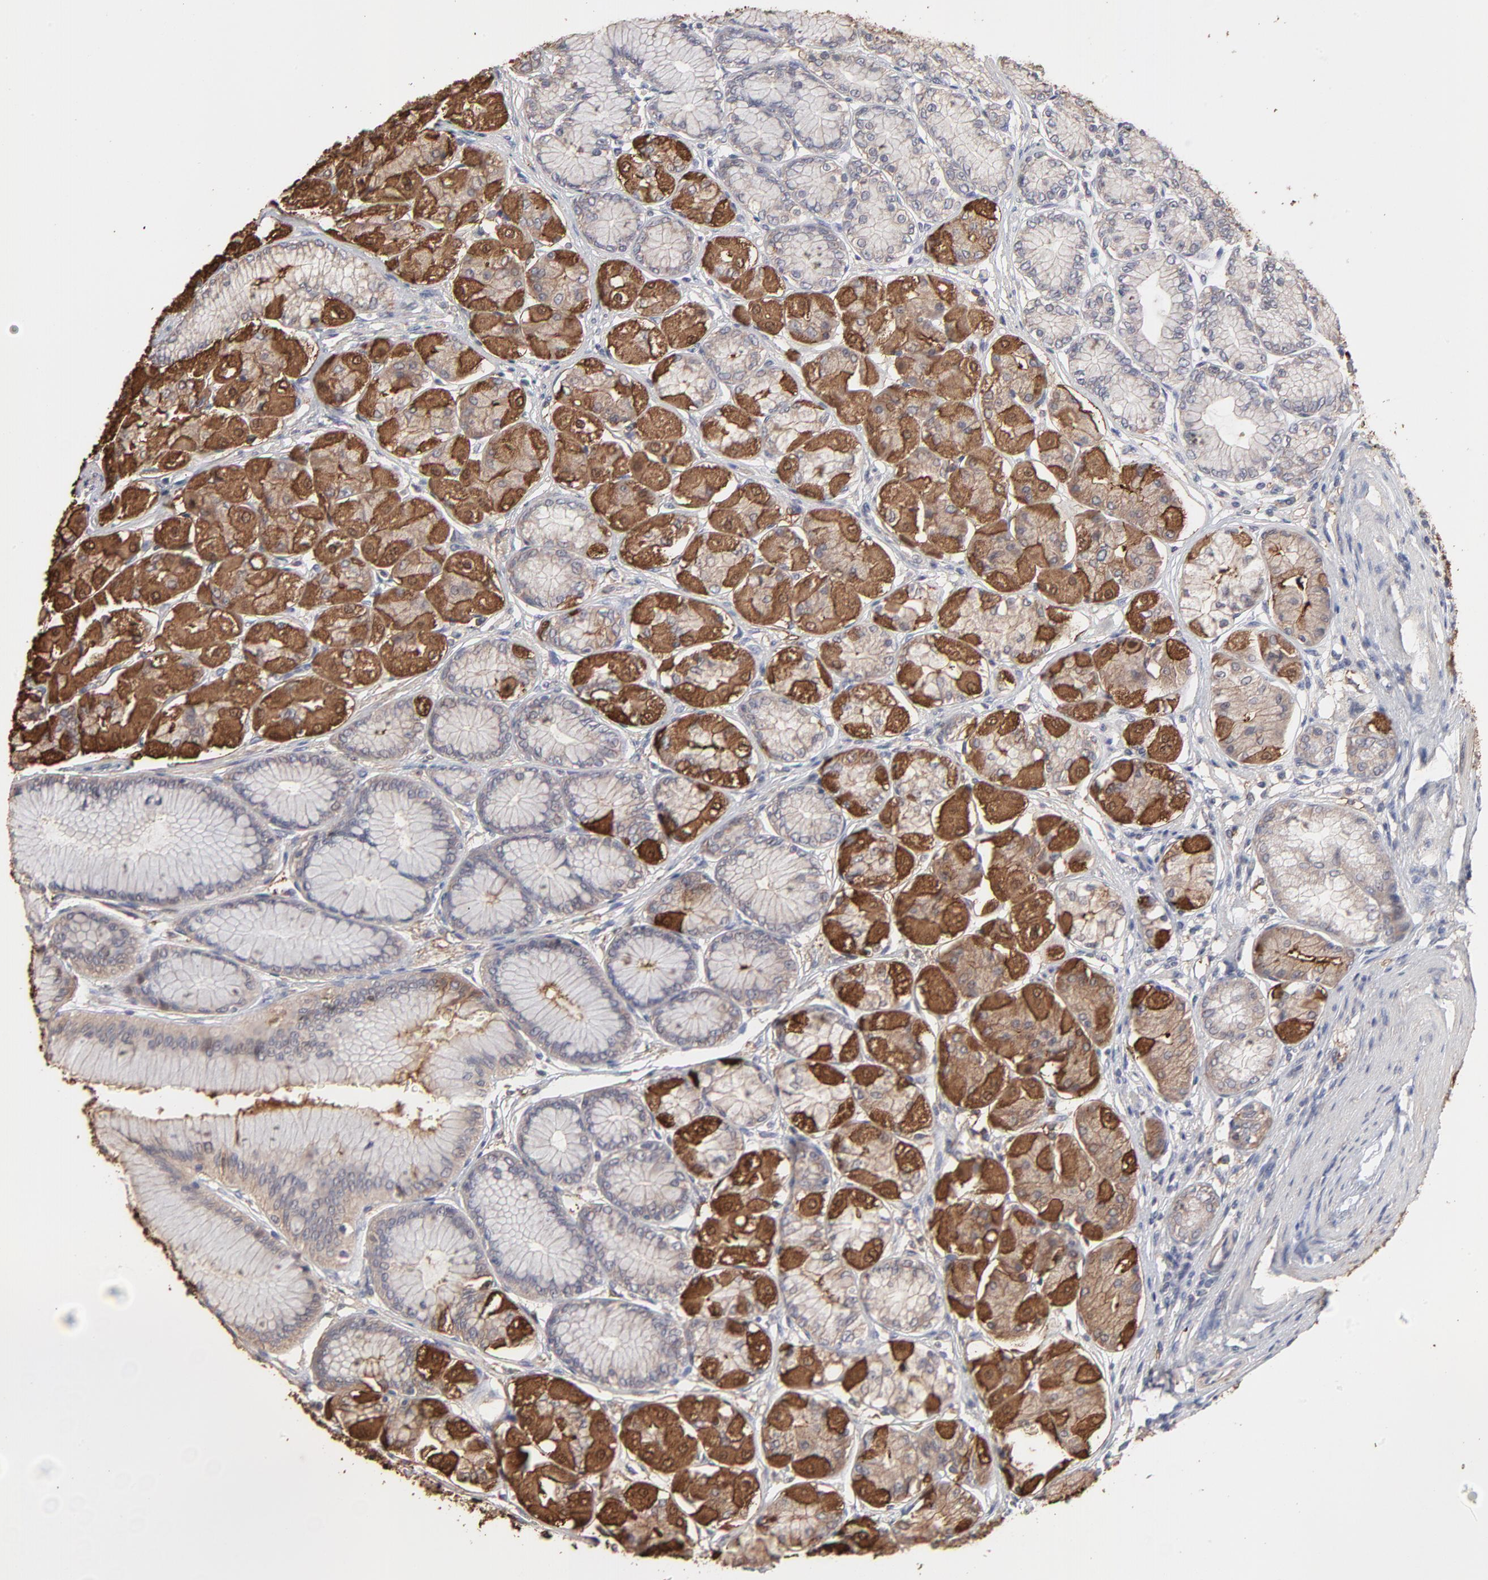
{"staining": {"intensity": "strong", "quantity": ">75%", "location": "cytoplasmic/membranous"}, "tissue": "stomach", "cell_type": "Glandular cells", "image_type": "normal", "snomed": [{"axis": "morphology", "description": "Normal tissue, NOS"}, {"axis": "morphology", "description": "Adenocarcinoma, NOS"}, {"axis": "topography", "description": "Stomach"}, {"axis": "topography", "description": "Stomach, lower"}], "caption": "Glandular cells exhibit strong cytoplasmic/membranous expression in approximately >75% of cells in normal stomach.", "gene": "TANGO2", "patient": {"sex": "female", "age": 65}}